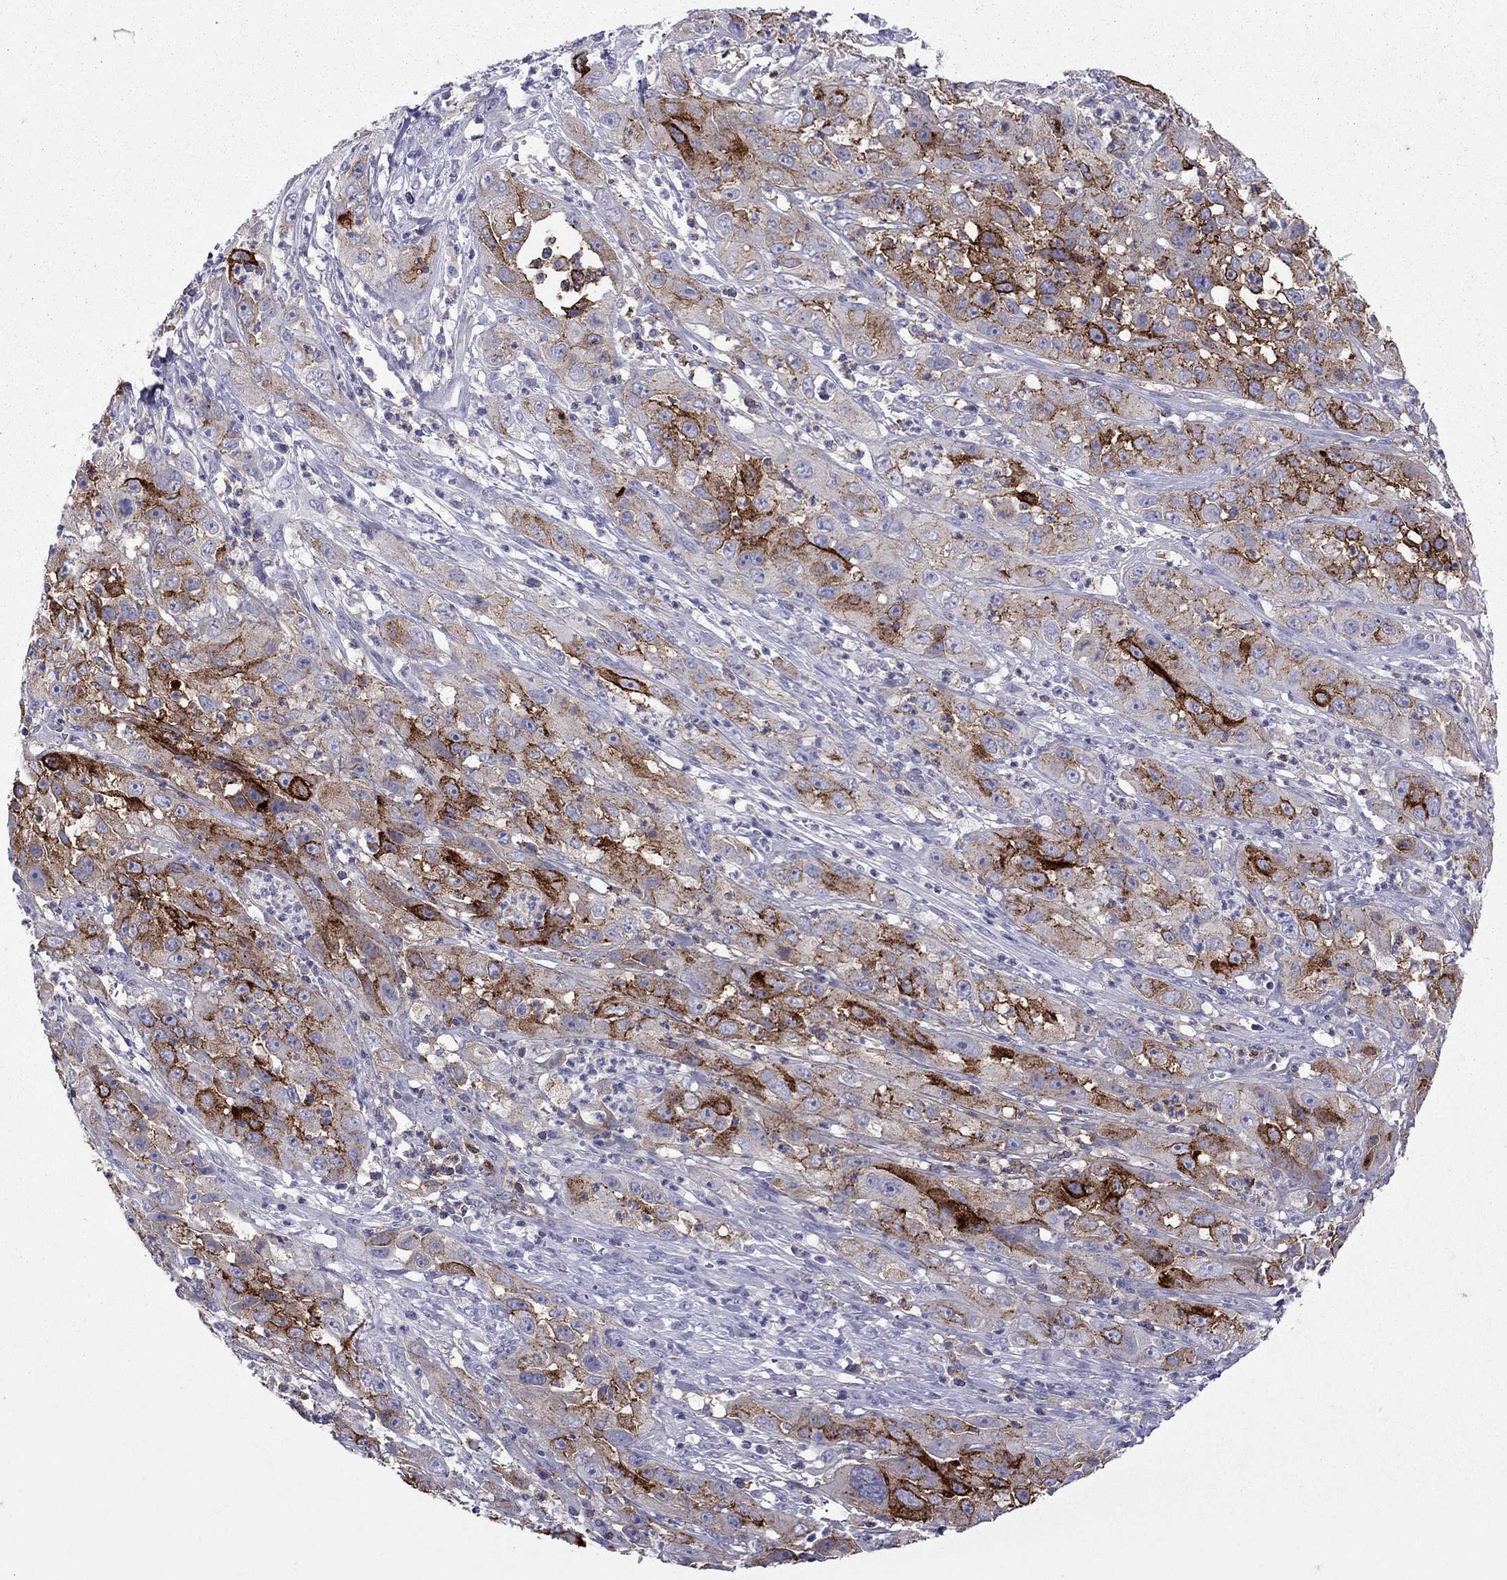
{"staining": {"intensity": "strong", "quantity": ">75%", "location": "cytoplasmic/membranous"}, "tissue": "cervical cancer", "cell_type": "Tumor cells", "image_type": "cancer", "snomed": [{"axis": "morphology", "description": "Squamous cell carcinoma, NOS"}, {"axis": "topography", "description": "Cervix"}], "caption": "Protein staining displays strong cytoplasmic/membranous staining in approximately >75% of tumor cells in cervical squamous cell carcinoma.", "gene": "MUC16", "patient": {"sex": "female", "age": 32}}